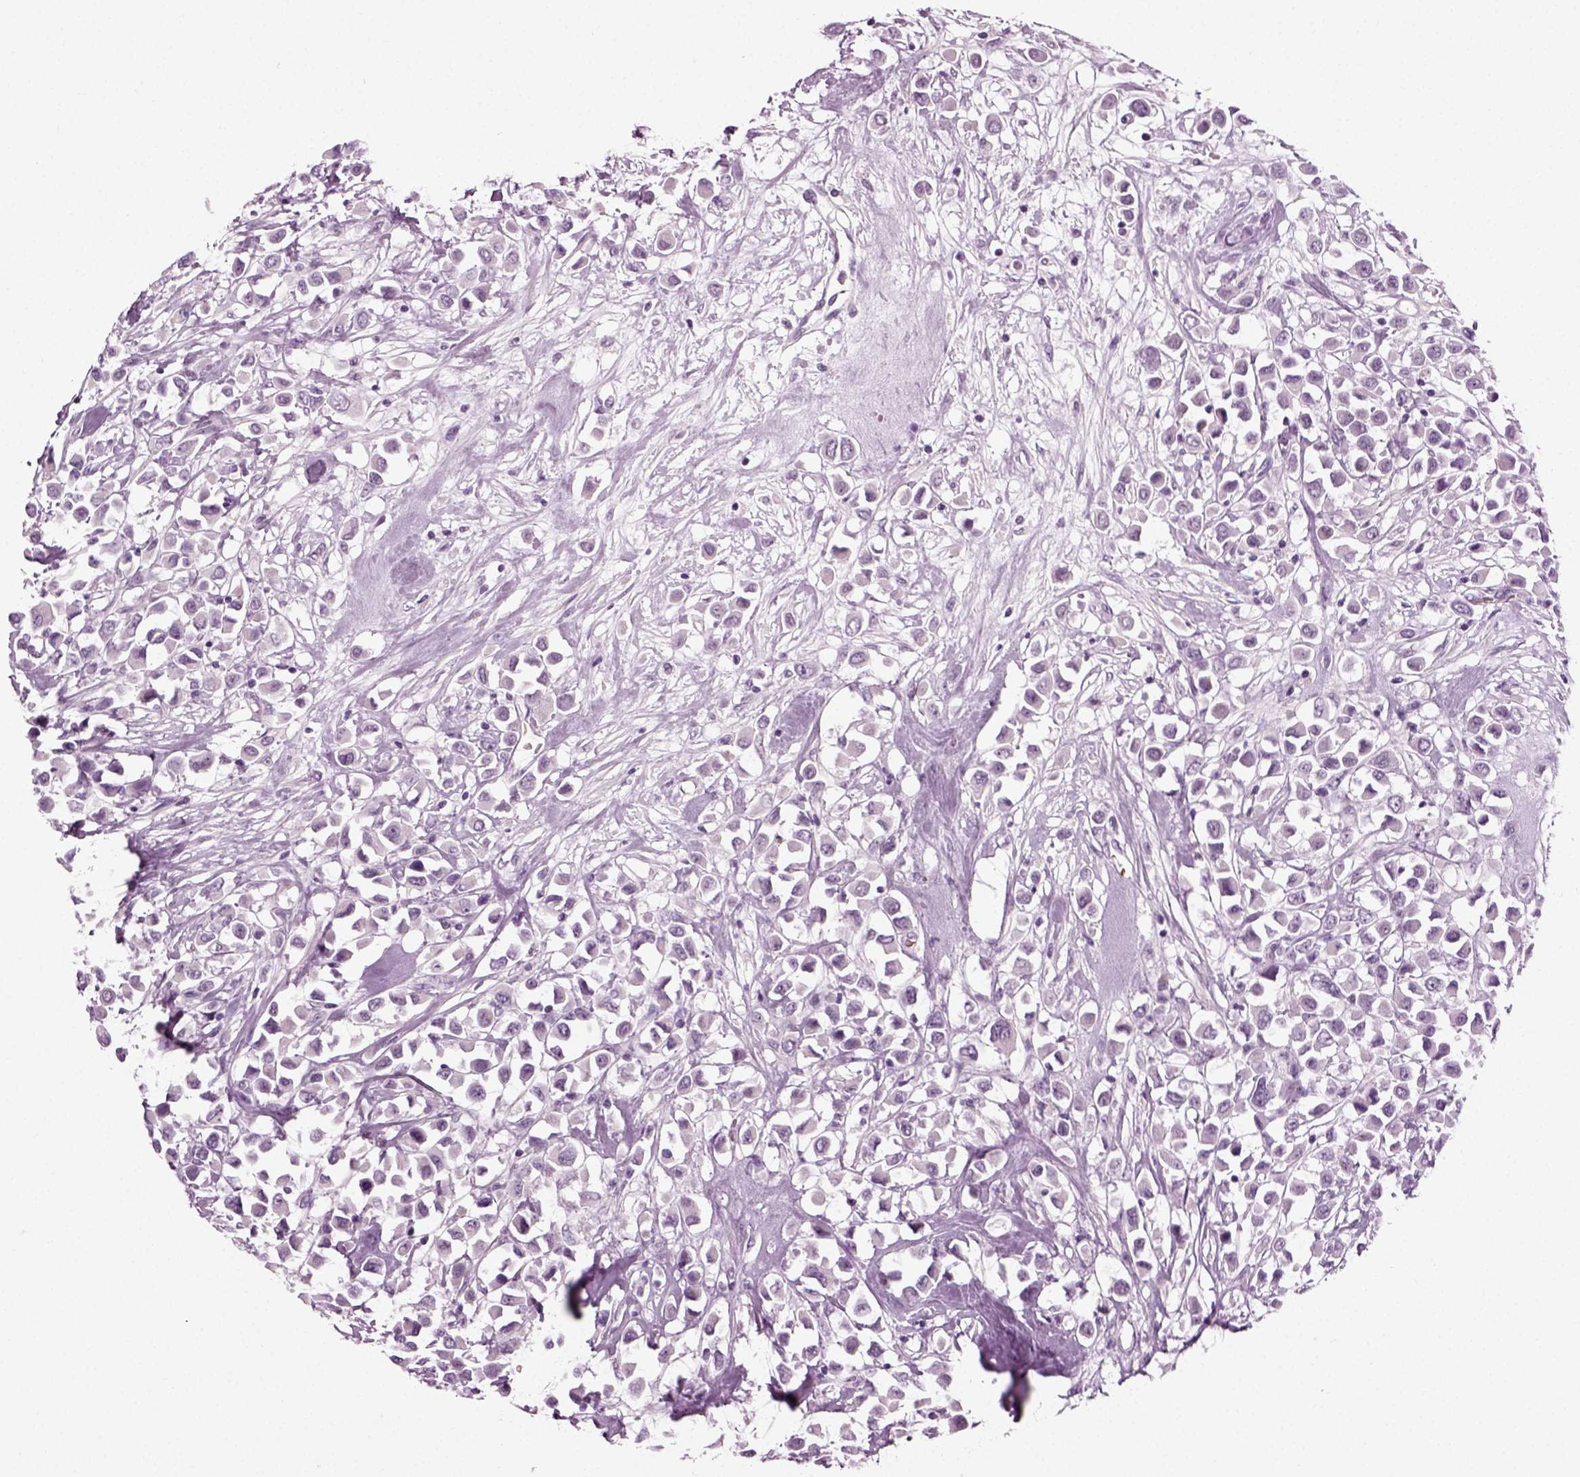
{"staining": {"intensity": "negative", "quantity": "none", "location": "none"}, "tissue": "breast cancer", "cell_type": "Tumor cells", "image_type": "cancer", "snomed": [{"axis": "morphology", "description": "Duct carcinoma"}, {"axis": "topography", "description": "Breast"}], "caption": "Immunohistochemistry histopathology image of neoplastic tissue: human breast cancer stained with DAB shows no significant protein expression in tumor cells. (DAB immunohistochemistry (IHC) visualized using brightfield microscopy, high magnification).", "gene": "ZC2HC1C", "patient": {"sex": "female", "age": 61}}